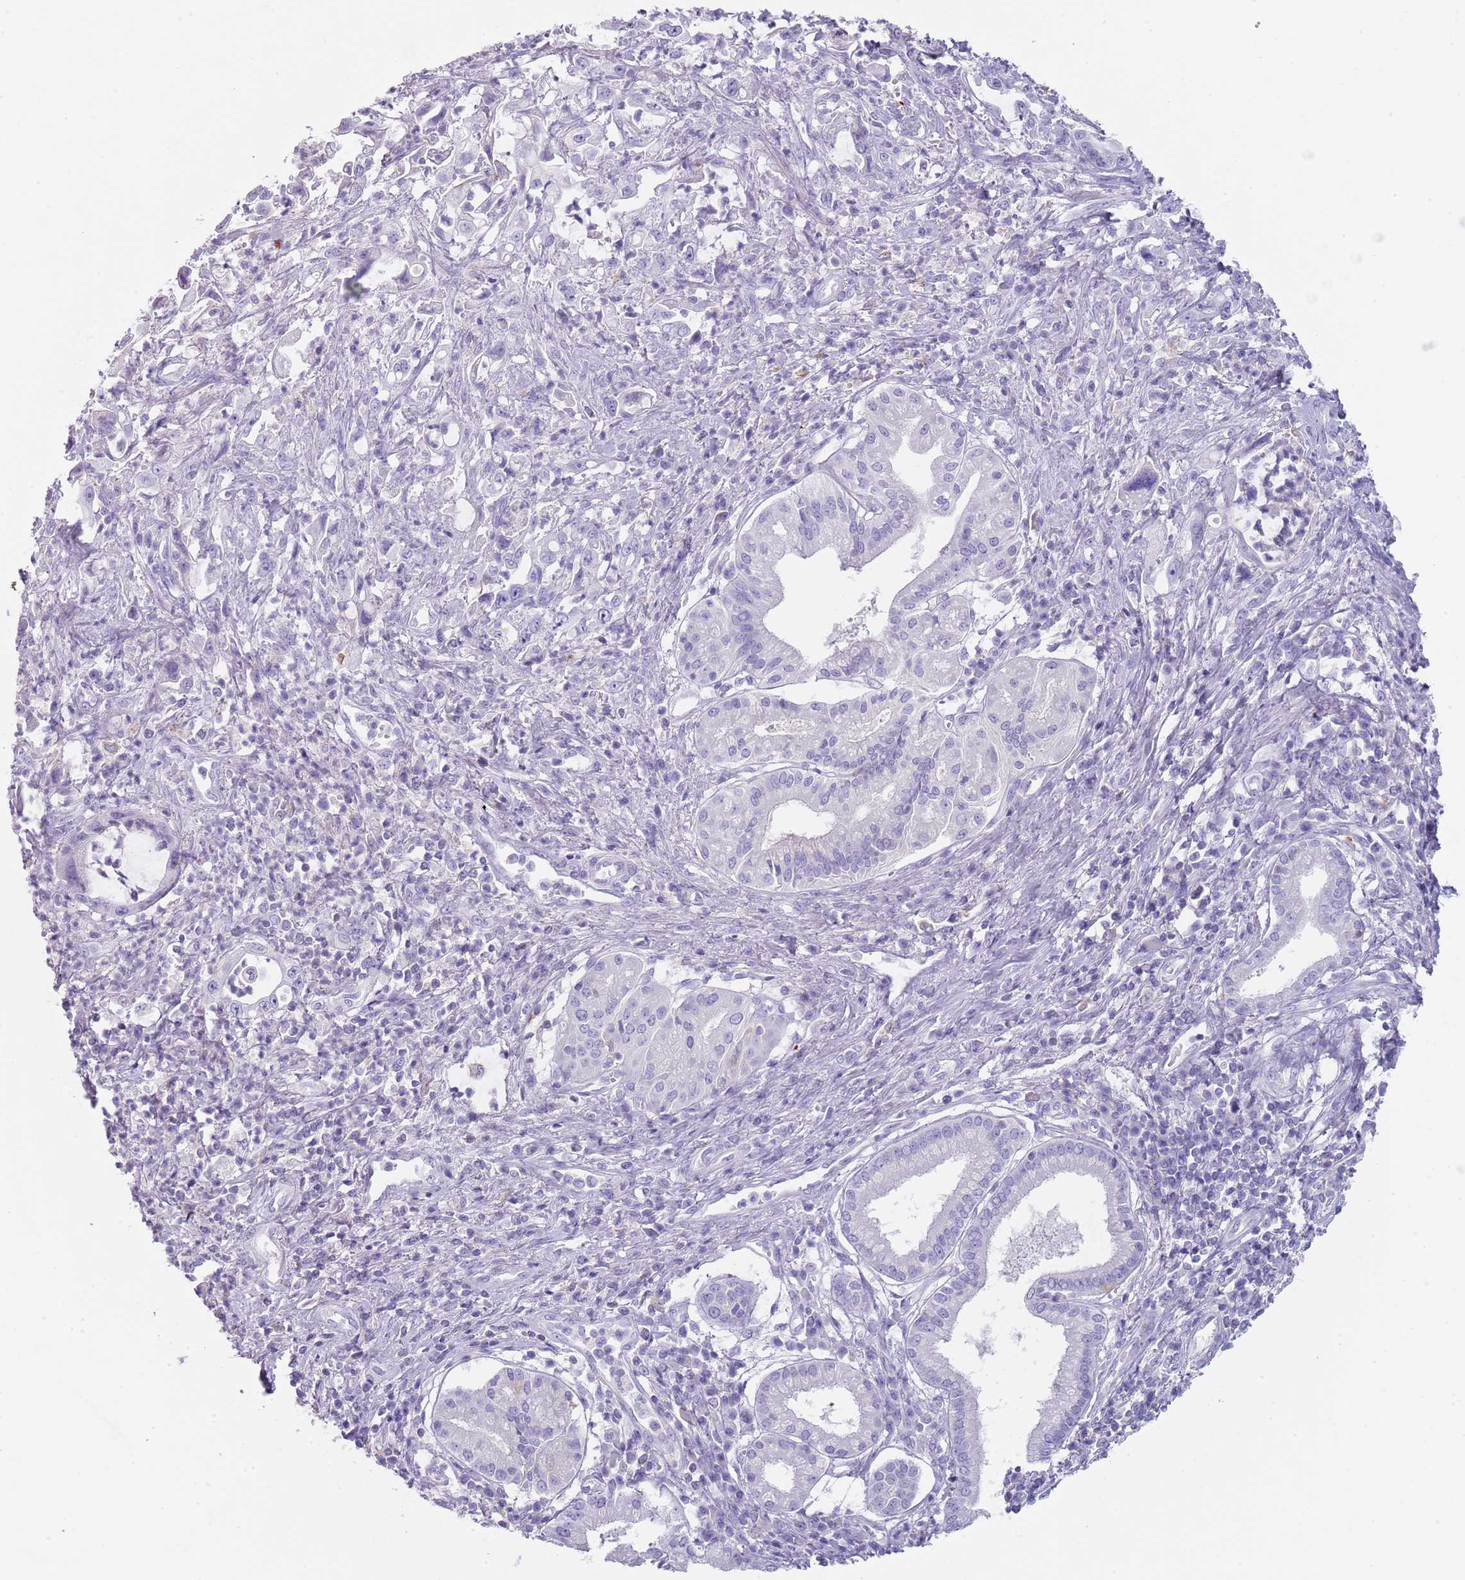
{"staining": {"intensity": "negative", "quantity": "none", "location": "none"}, "tissue": "pancreatic cancer", "cell_type": "Tumor cells", "image_type": "cancer", "snomed": [{"axis": "morphology", "description": "Adenocarcinoma, NOS"}, {"axis": "topography", "description": "Pancreas"}], "caption": "A histopathology image of human adenocarcinoma (pancreatic) is negative for staining in tumor cells. (Brightfield microscopy of DAB (3,3'-diaminobenzidine) immunohistochemistry at high magnification).", "gene": "NBPF20", "patient": {"sex": "female", "age": 61}}